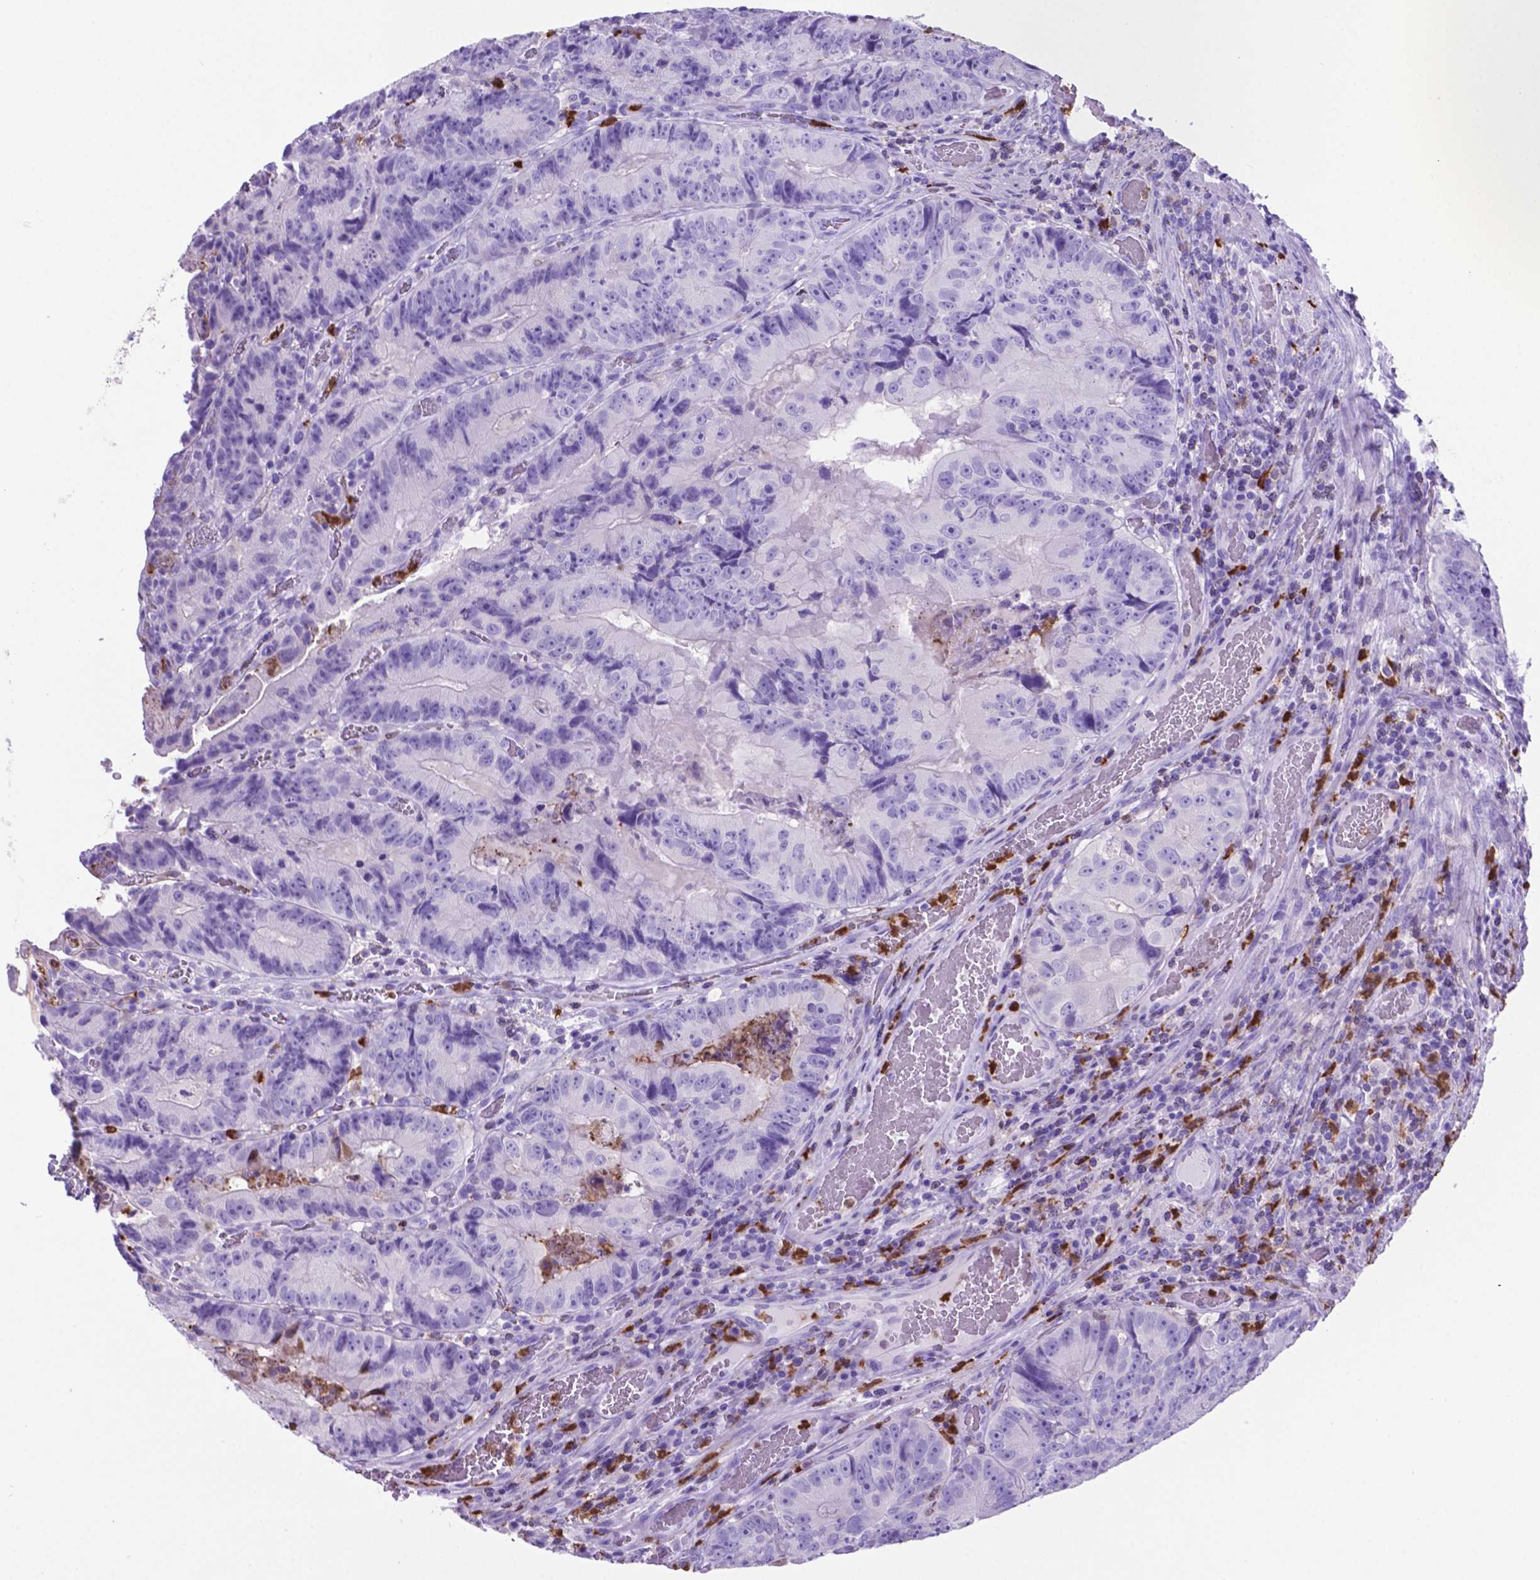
{"staining": {"intensity": "negative", "quantity": "none", "location": "none"}, "tissue": "colorectal cancer", "cell_type": "Tumor cells", "image_type": "cancer", "snomed": [{"axis": "morphology", "description": "Adenocarcinoma, NOS"}, {"axis": "topography", "description": "Colon"}], "caption": "Colorectal cancer (adenocarcinoma) was stained to show a protein in brown. There is no significant expression in tumor cells.", "gene": "LZTR1", "patient": {"sex": "female", "age": 86}}